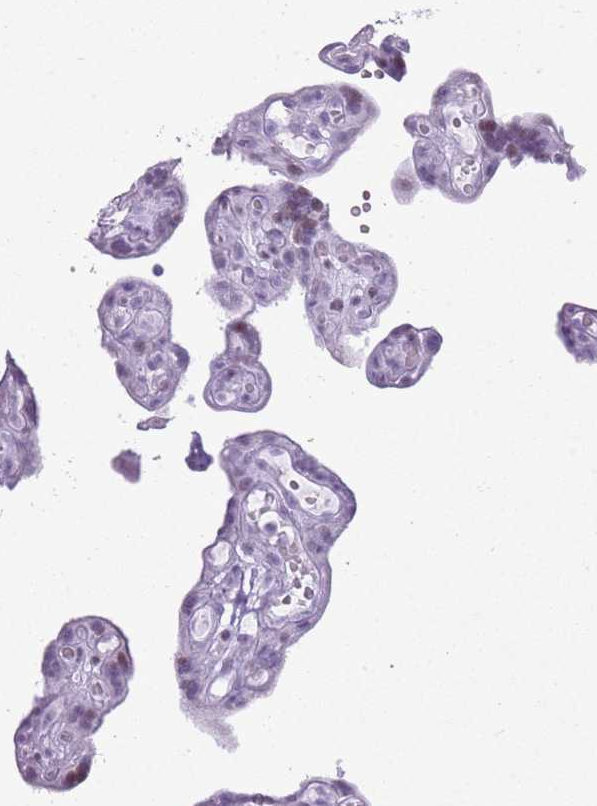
{"staining": {"intensity": "moderate", "quantity": "25%-75%", "location": "nuclear"}, "tissue": "placenta", "cell_type": "Decidual cells", "image_type": "normal", "snomed": [{"axis": "morphology", "description": "Normal tissue, NOS"}, {"axis": "topography", "description": "Placenta"}], "caption": "Immunohistochemical staining of benign placenta shows 25%-75% levels of moderate nuclear protein expression in about 25%-75% of decidual cells. Using DAB (brown) and hematoxylin (blue) stains, captured at high magnification using brightfield microscopy.", "gene": "ASIP", "patient": {"sex": "female", "age": 30}}